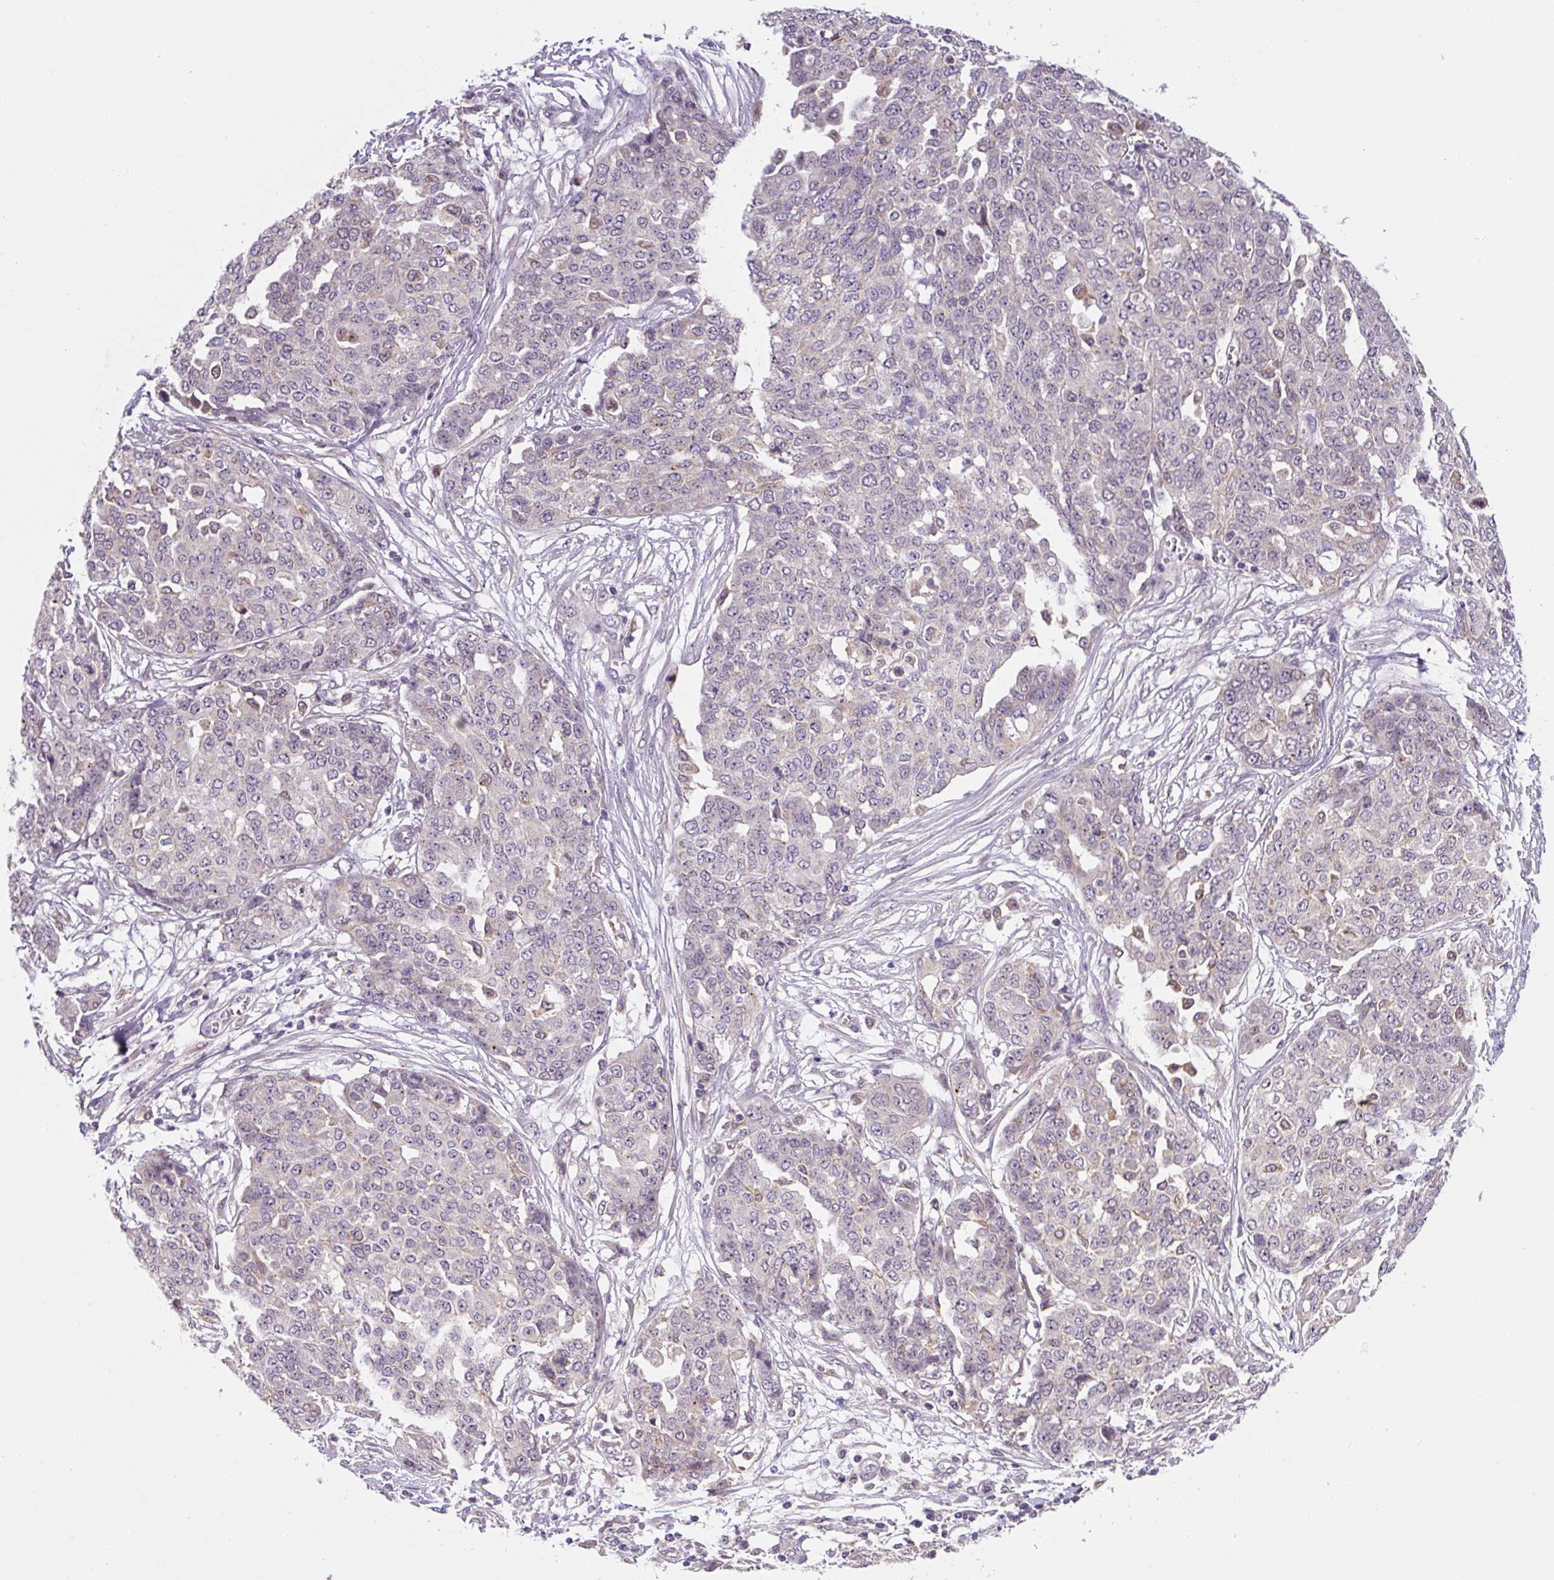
{"staining": {"intensity": "negative", "quantity": "none", "location": "none"}, "tissue": "ovarian cancer", "cell_type": "Tumor cells", "image_type": "cancer", "snomed": [{"axis": "morphology", "description": "Cystadenocarcinoma, serous, NOS"}, {"axis": "topography", "description": "Soft tissue"}, {"axis": "topography", "description": "Ovary"}], "caption": "There is no significant positivity in tumor cells of ovarian cancer.", "gene": "PLA2G4A", "patient": {"sex": "female", "age": 57}}